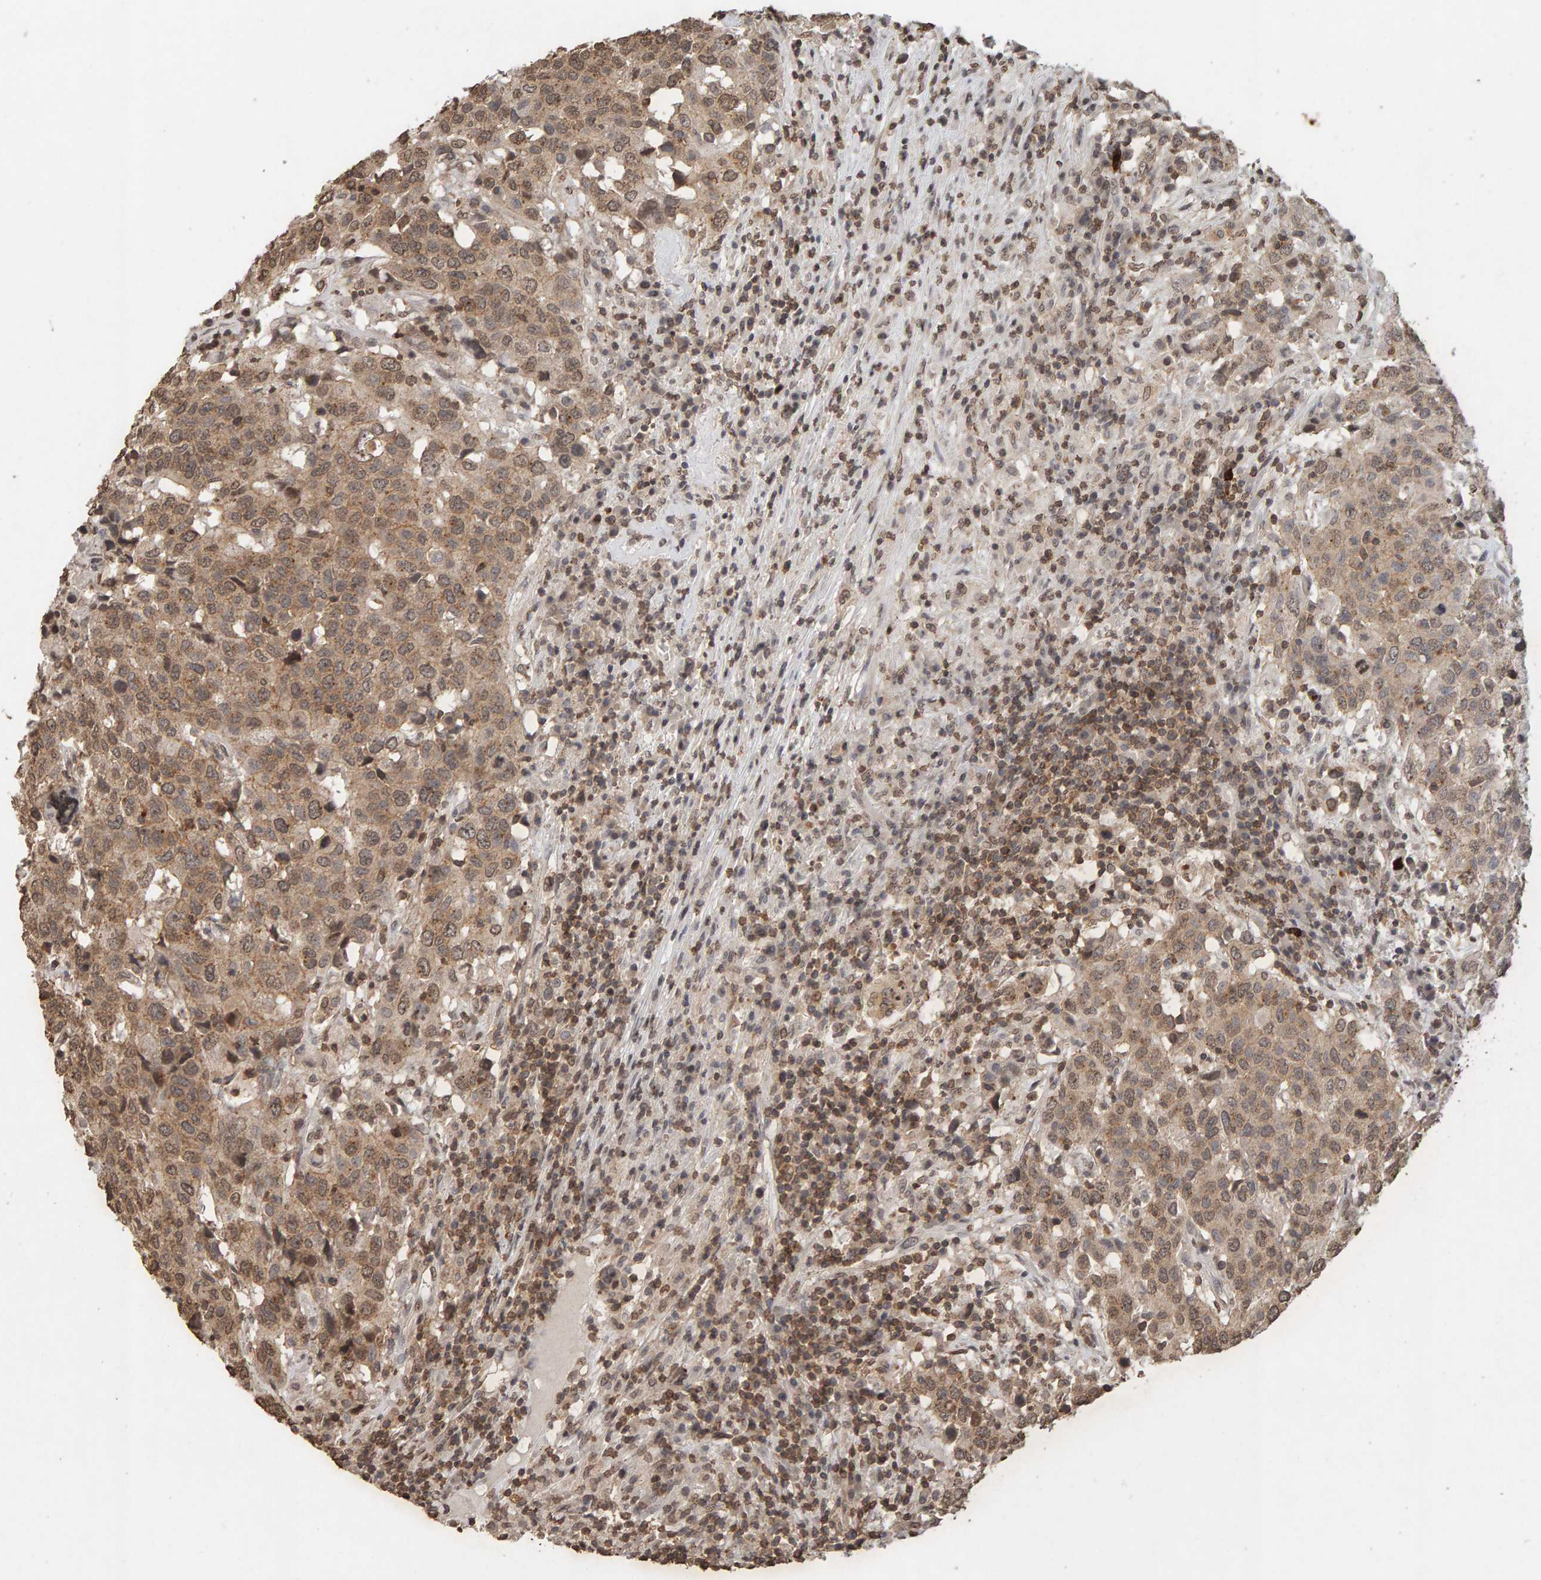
{"staining": {"intensity": "weak", "quantity": ">75%", "location": "cytoplasmic/membranous"}, "tissue": "head and neck cancer", "cell_type": "Tumor cells", "image_type": "cancer", "snomed": [{"axis": "morphology", "description": "Squamous cell carcinoma, NOS"}, {"axis": "topography", "description": "Head-Neck"}], "caption": "The histopathology image demonstrates a brown stain indicating the presence of a protein in the cytoplasmic/membranous of tumor cells in head and neck cancer.", "gene": "DNAJB5", "patient": {"sex": "male", "age": 66}}